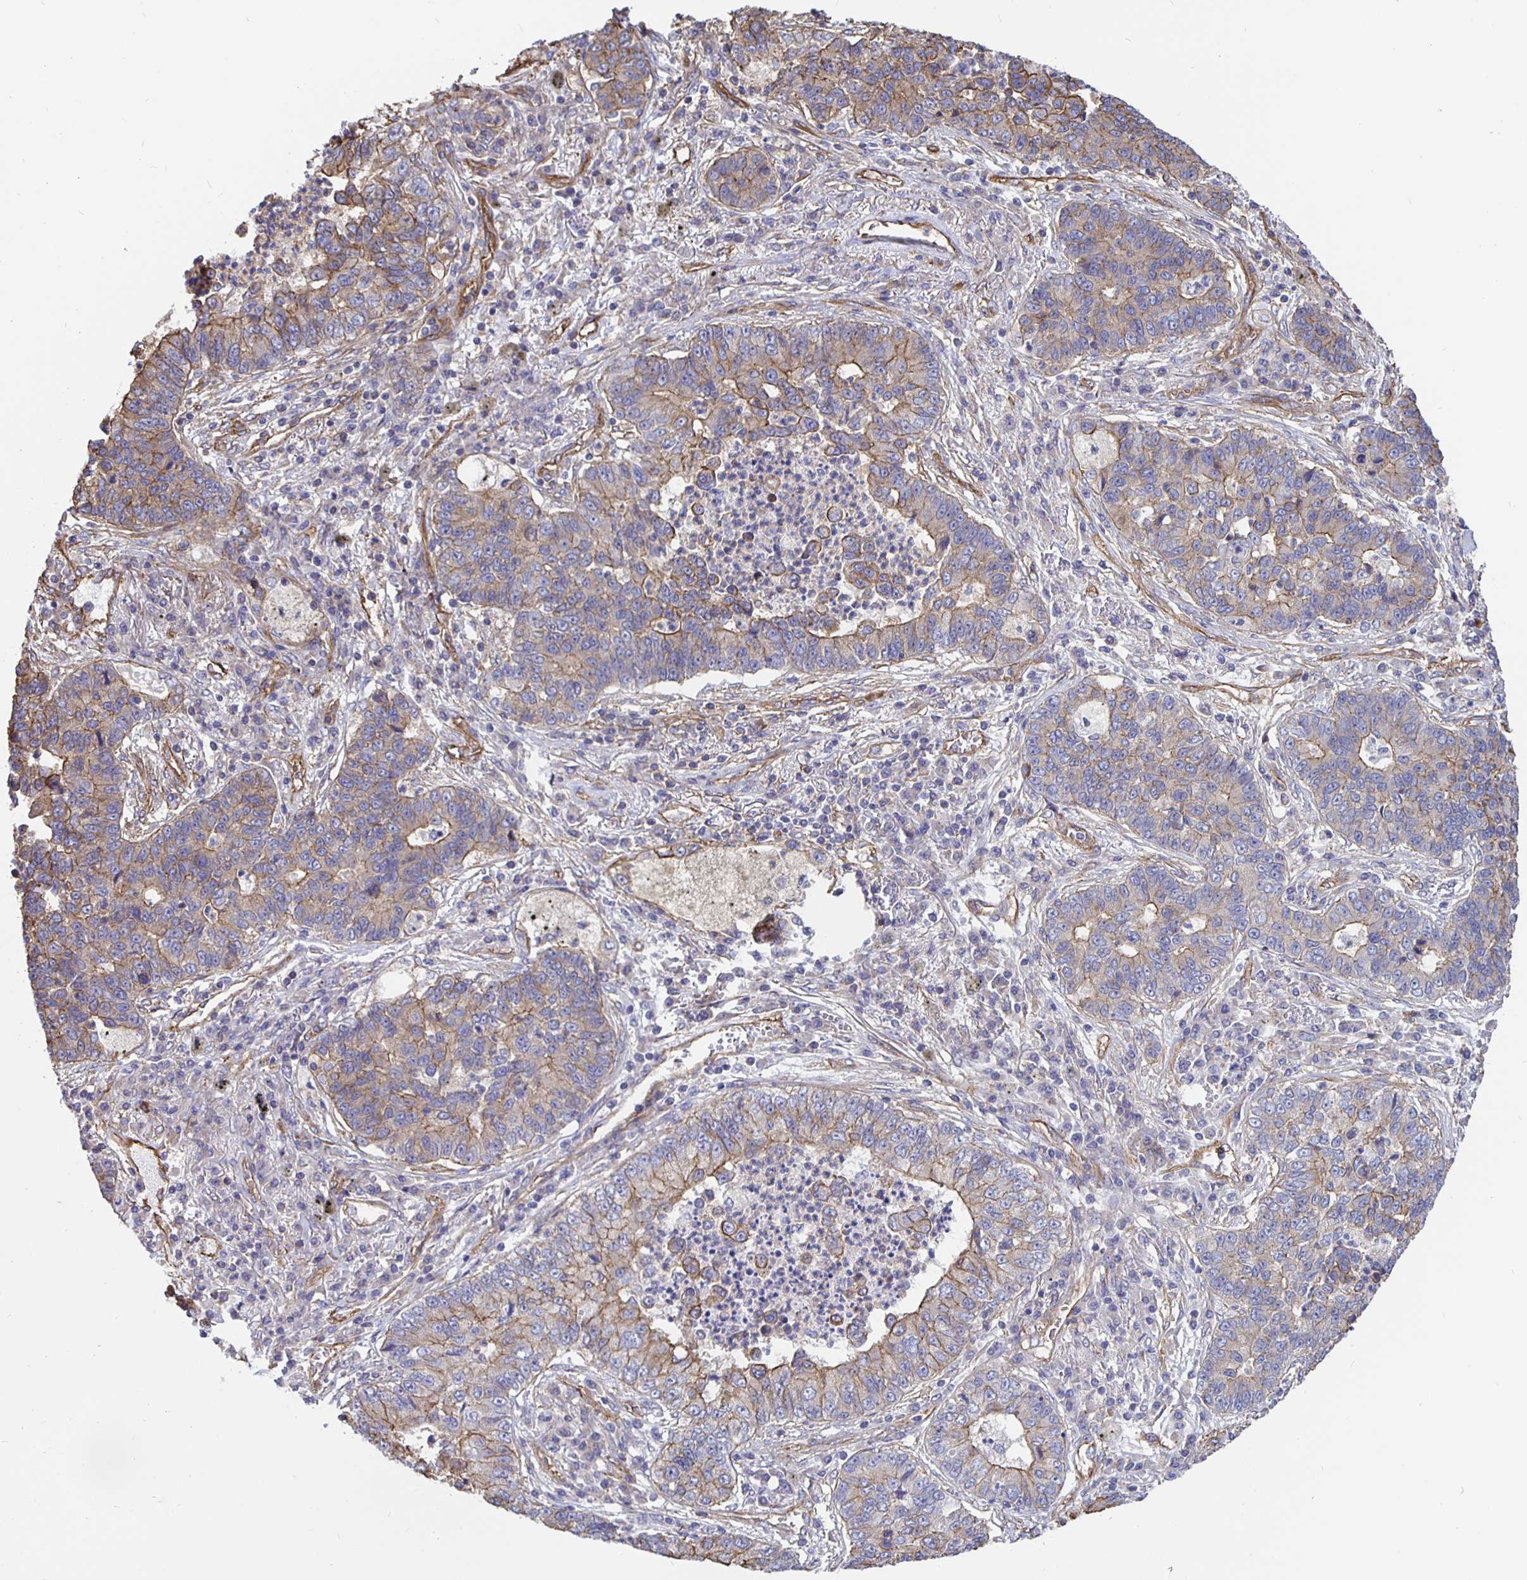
{"staining": {"intensity": "moderate", "quantity": "25%-75%", "location": "cytoplasmic/membranous"}, "tissue": "lung cancer", "cell_type": "Tumor cells", "image_type": "cancer", "snomed": [{"axis": "morphology", "description": "Adenocarcinoma, NOS"}, {"axis": "topography", "description": "Lung"}], "caption": "A brown stain labels moderate cytoplasmic/membranous positivity of a protein in adenocarcinoma (lung) tumor cells.", "gene": "ARHGEF39", "patient": {"sex": "female", "age": 57}}